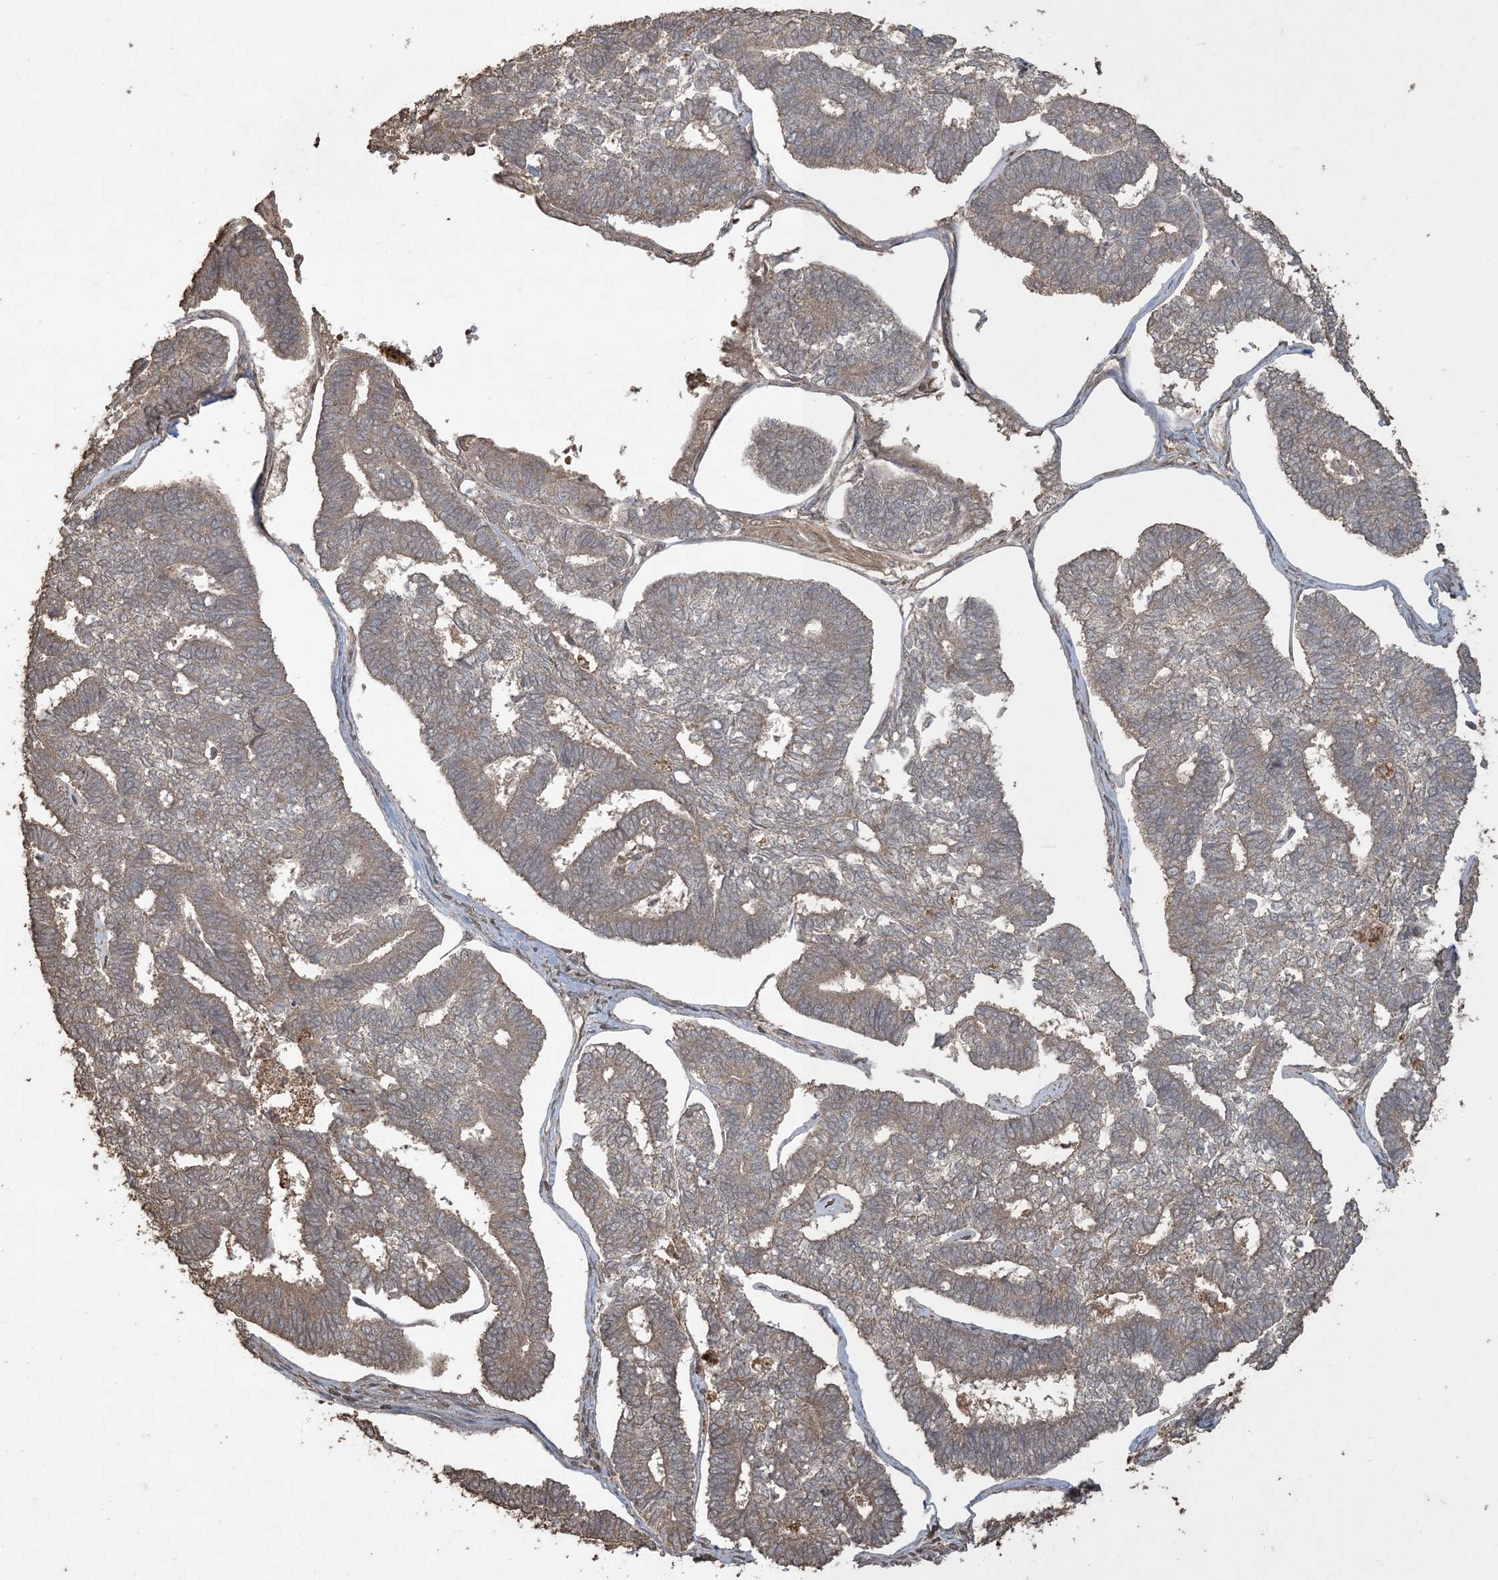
{"staining": {"intensity": "weak", "quantity": "25%-75%", "location": "cytoplasmic/membranous"}, "tissue": "endometrial cancer", "cell_type": "Tumor cells", "image_type": "cancer", "snomed": [{"axis": "morphology", "description": "Adenocarcinoma, NOS"}, {"axis": "topography", "description": "Endometrium"}], "caption": "Immunohistochemical staining of adenocarcinoma (endometrial) demonstrates weak cytoplasmic/membranous protein staining in approximately 25%-75% of tumor cells.", "gene": "EFCAB8", "patient": {"sex": "female", "age": 70}}